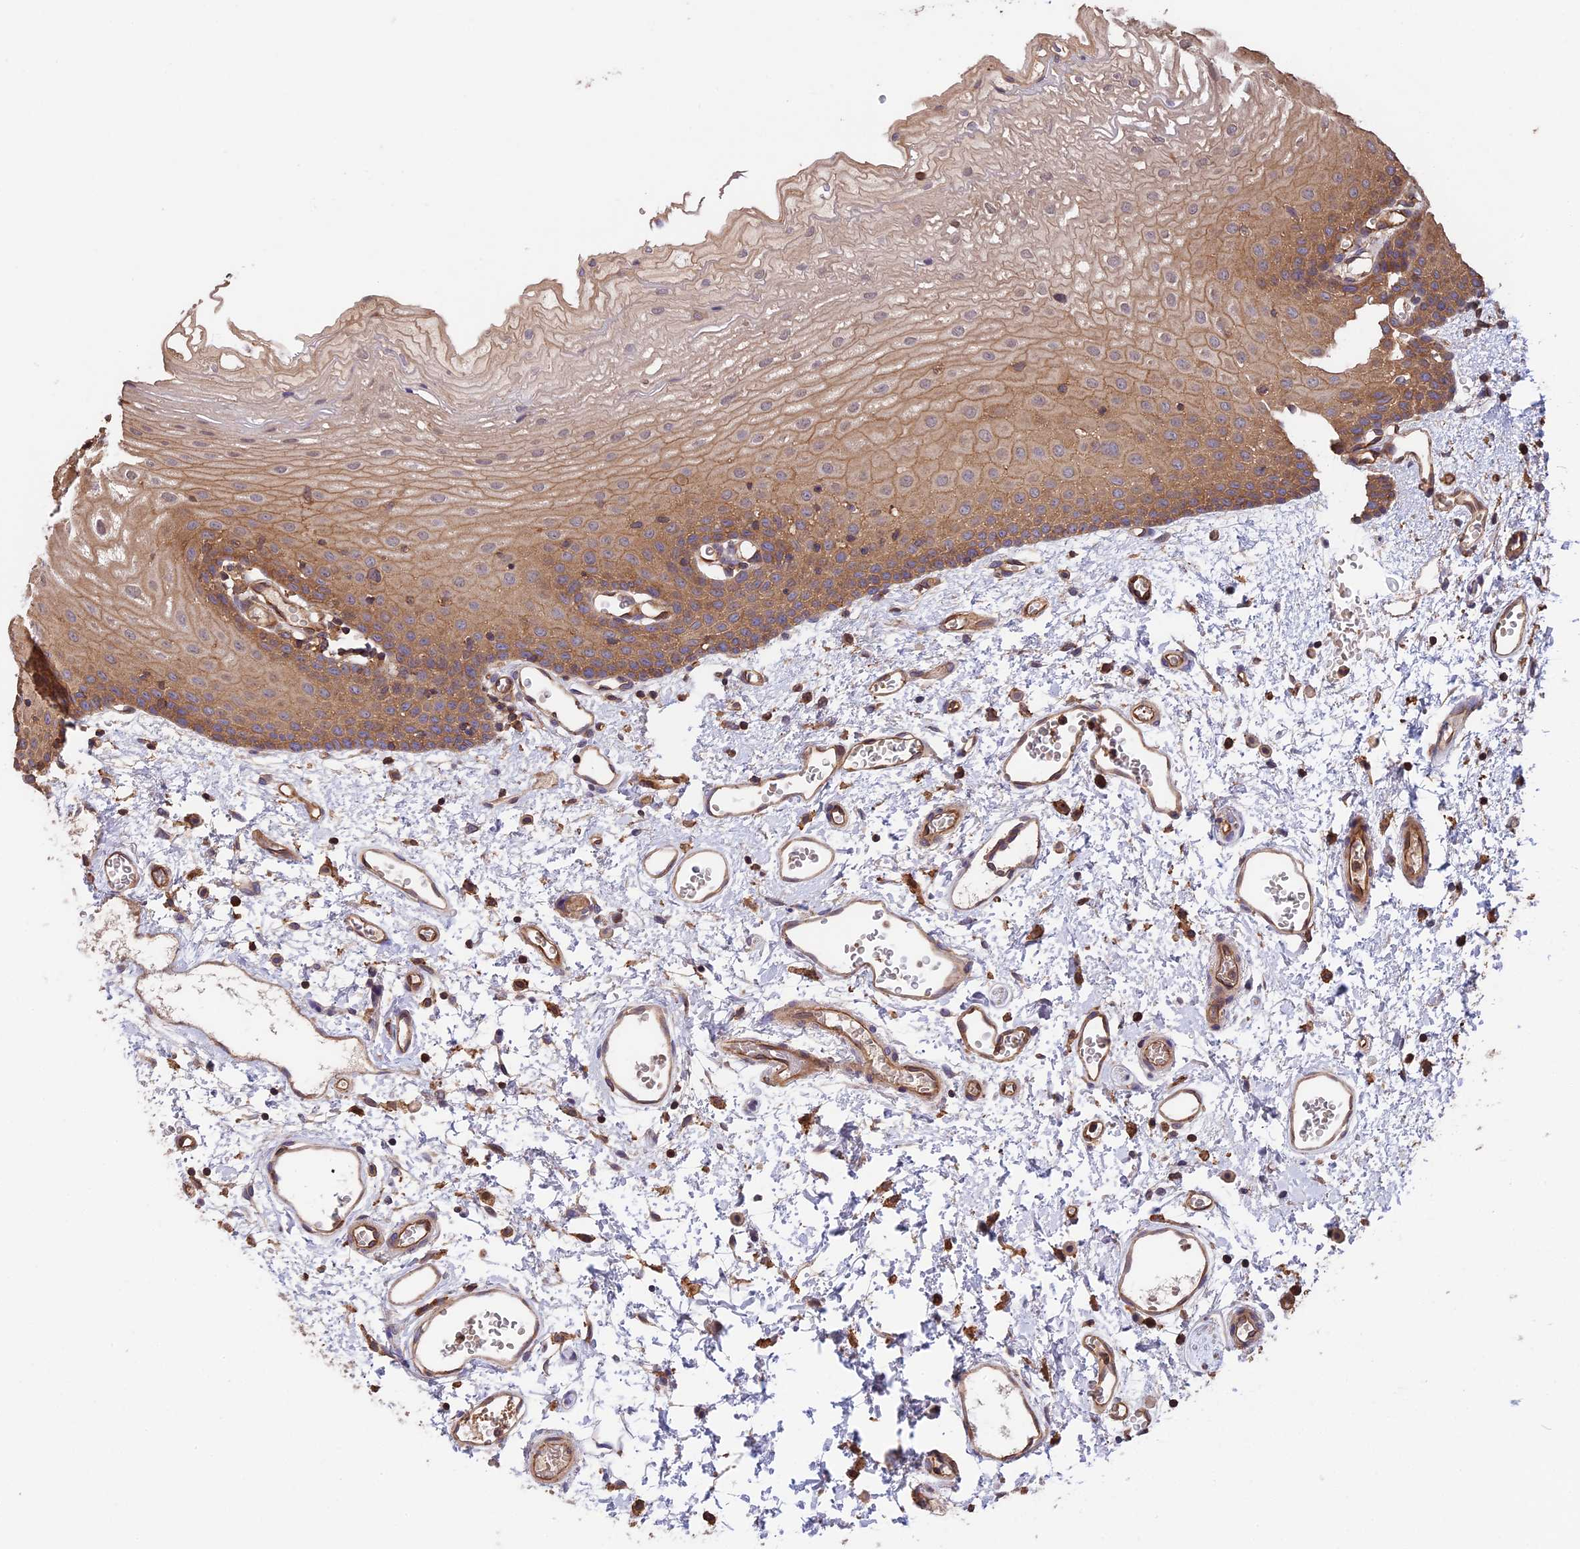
{"staining": {"intensity": "moderate", "quantity": ">75%", "location": "cytoplasmic/membranous"}, "tissue": "oral mucosa", "cell_type": "Squamous epithelial cells", "image_type": "normal", "snomed": [{"axis": "morphology", "description": "Normal tissue, NOS"}, {"axis": "topography", "description": "Oral tissue"}], "caption": "A micrograph of oral mucosa stained for a protein demonstrates moderate cytoplasmic/membranous brown staining in squamous epithelial cells.", "gene": "GAS8", "patient": {"sex": "female", "age": 70}}